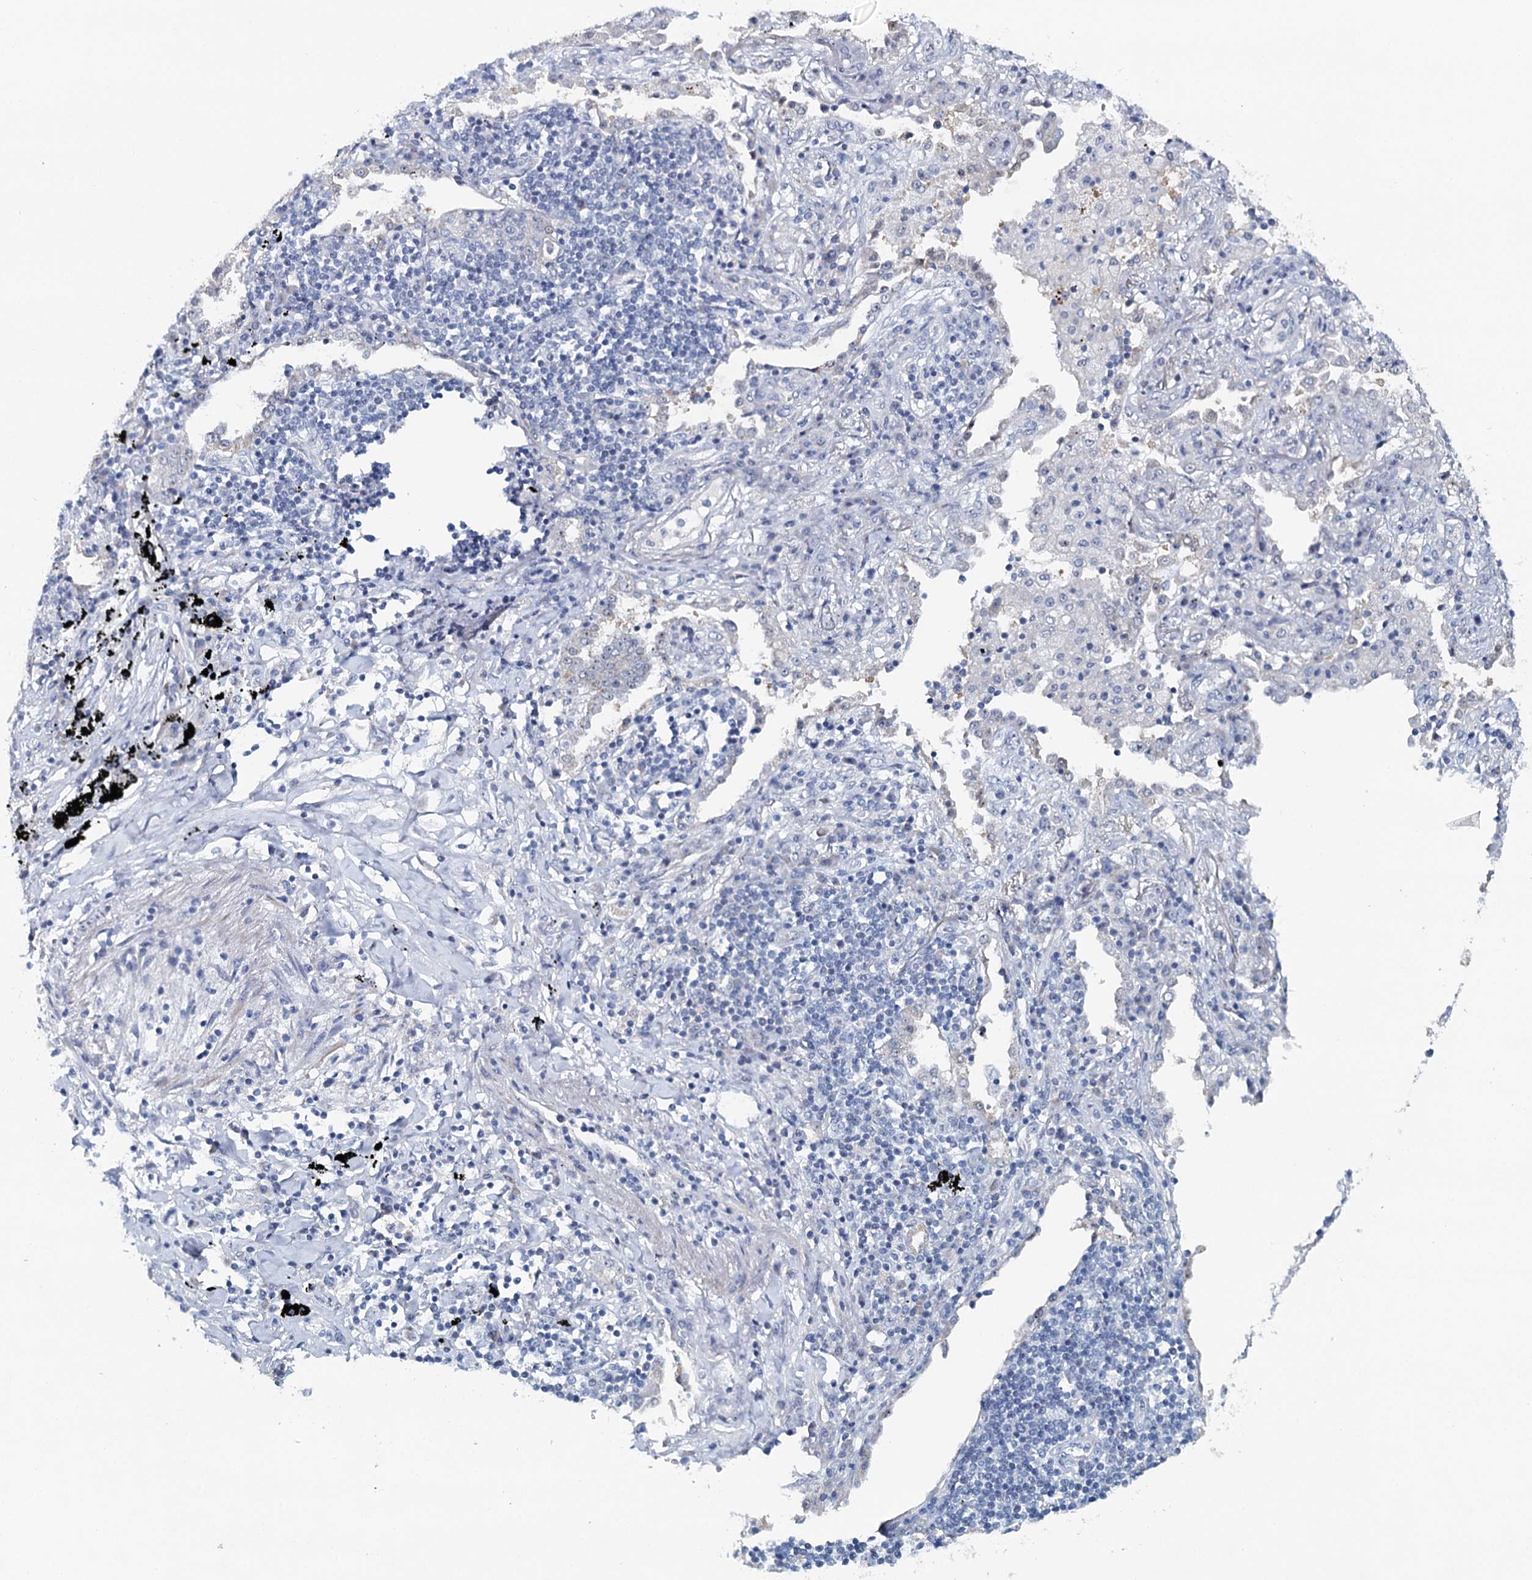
{"staining": {"intensity": "negative", "quantity": "none", "location": "none"}, "tissue": "lung cancer", "cell_type": "Tumor cells", "image_type": "cancer", "snomed": [{"axis": "morphology", "description": "Squamous cell carcinoma, NOS"}, {"axis": "topography", "description": "Lung"}], "caption": "Squamous cell carcinoma (lung) was stained to show a protein in brown. There is no significant staining in tumor cells.", "gene": "RBM43", "patient": {"sex": "female", "age": 63}}